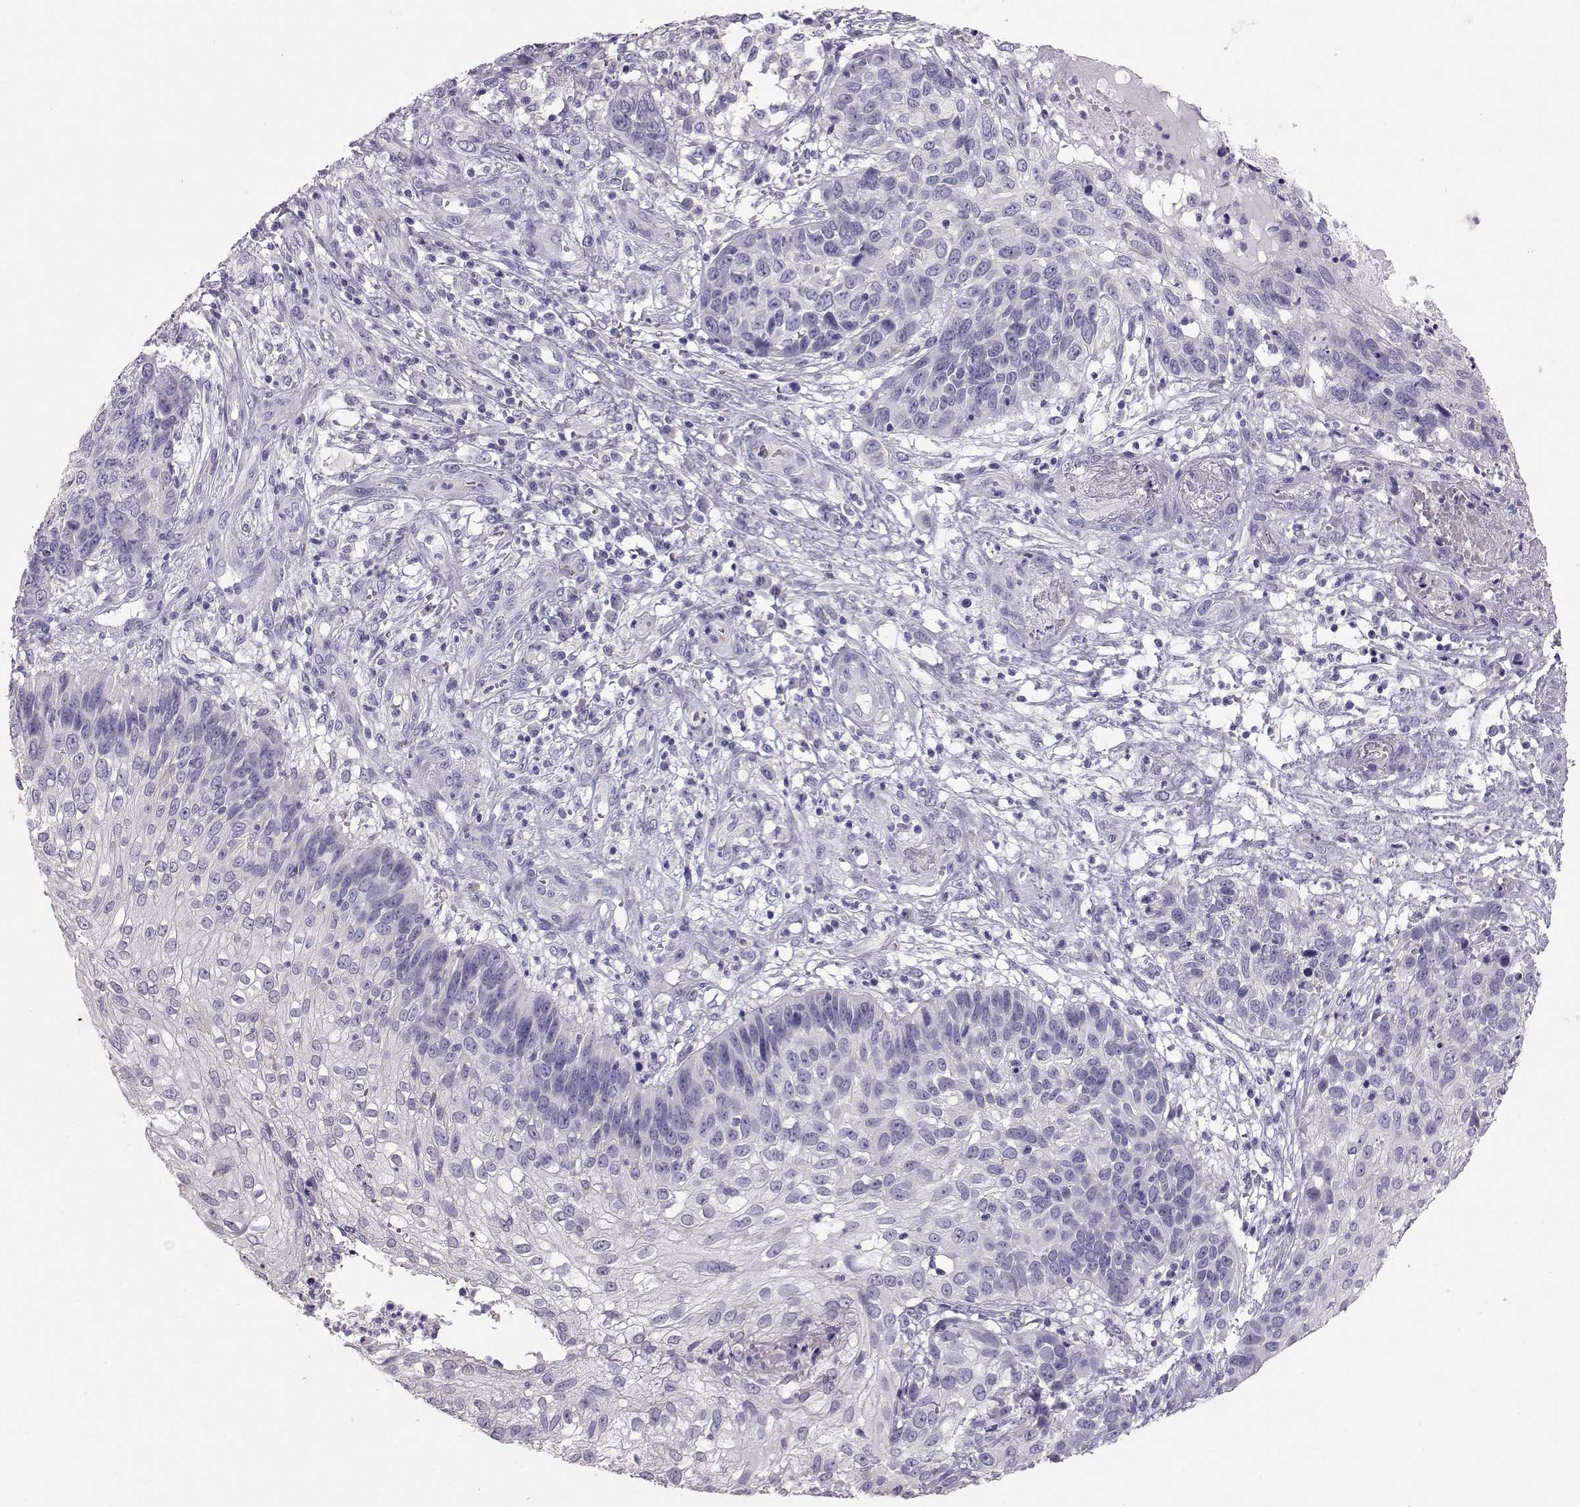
{"staining": {"intensity": "negative", "quantity": "none", "location": "none"}, "tissue": "skin cancer", "cell_type": "Tumor cells", "image_type": "cancer", "snomed": [{"axis": "morphology", "description": "Squamous cell carcinoma, NOS"}, {"axis": "topography", "description": "Skin"}], "caption": "Skin squamous cell carcinoma was stained to show a protein in brown. There is no significant staining in tumor cells.", "gene": "RD3", "patient": {"sex": "male", "age": 92}}